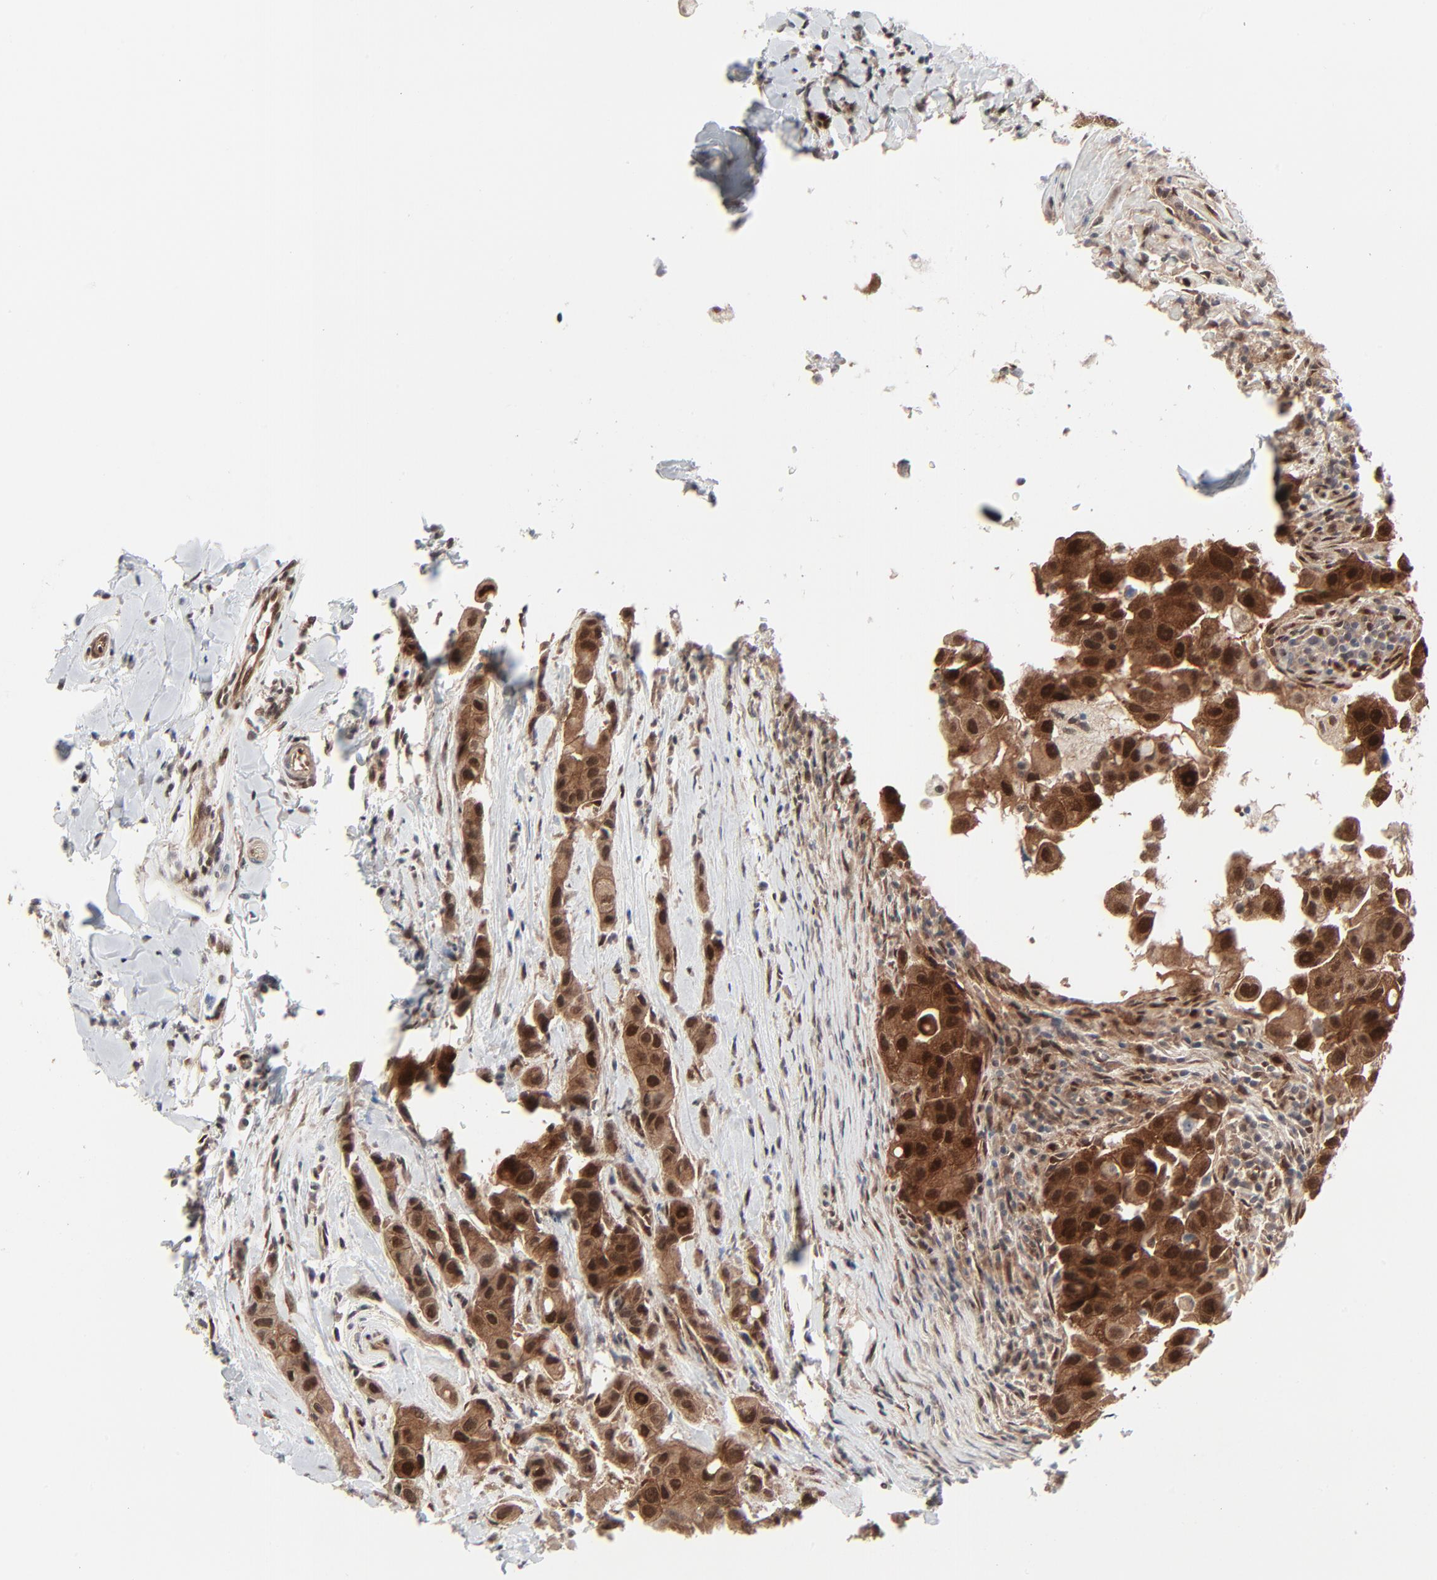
{"staining": {"intensity": "moderate", "quantity": ">75%", "location": "cytoplasmic/membranous,nuclear"}, "tissue": "breast cancer", "cell_type": "Tumor cells", "image_type": "cancer", "snomed": [{"axis": "morphology", "description": "Duct carcinoma"}, {"axis": "topography", "description": "Breast"}], "caption": "This histopathology image exhibits immunohistochemistry staining of human breast cancer (infiltrating ductal carcinoma), with medium moderate cytoplasmic/membranous and nuclear positivity in approximately >75% of tumor cells.", "gene": "AKT1", "patient": {"sex": "female", "age": 27}}